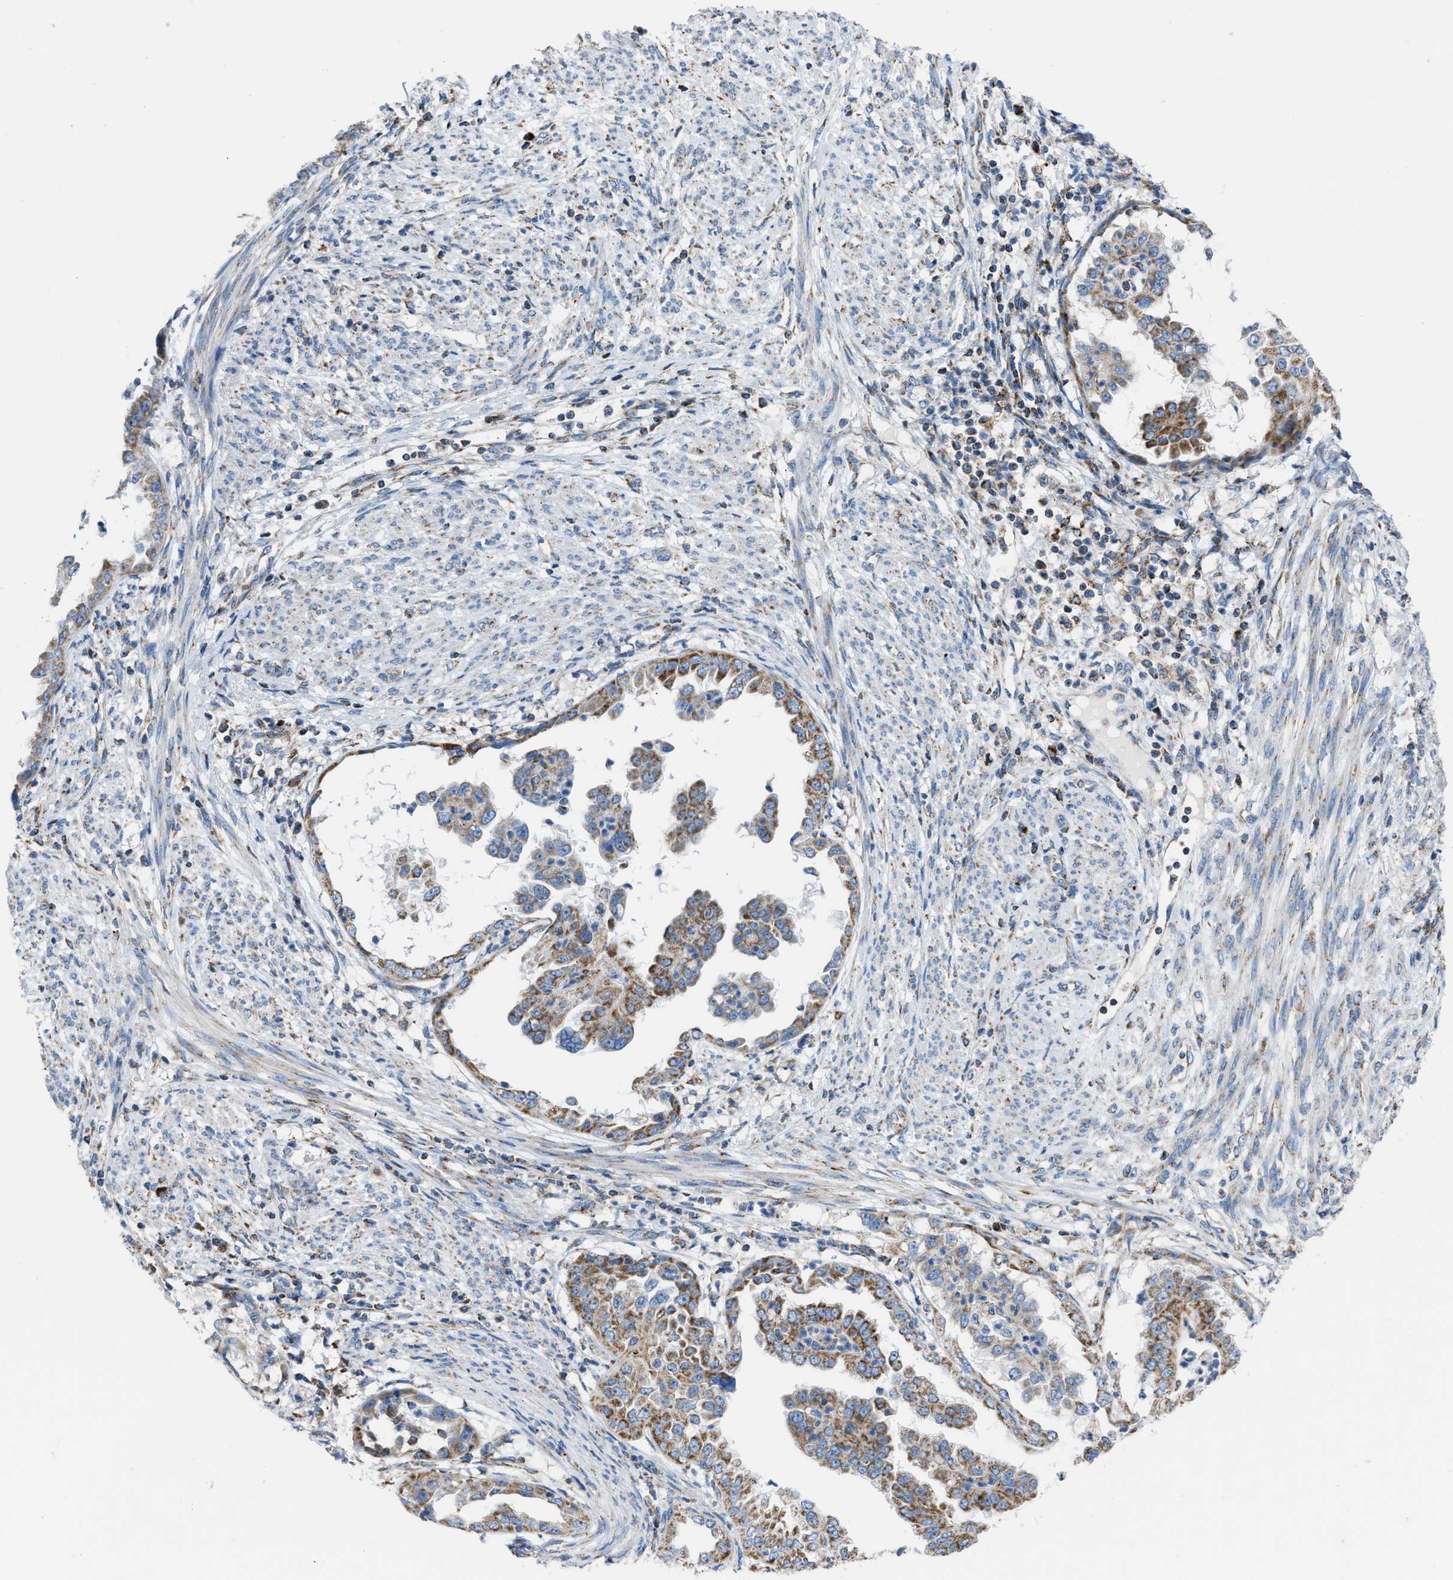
{"staining": {"intensity": "strong", "quantity": ">75%", "location": "cytoplasmic/membranous"}, "tissue": "endometrial cancer", "cell_type": "Tumor cells", "image_type": "cancer", "snomed": [{"axis": "morphology", "description": "Adenocarcinoma, NOS"}, {"axis": "topography", "description": "Endometrium"}], "caption": "High-power microscopy captured an immunohistochemistry (IHC) histopathology image of endometrial adenocarcinoma, revealing strong cytoplasmic/membranous expression in about >75% of tumor cells. Nuclei are stained in blue.", "gene": "ETFB", "patient": {"sex": "female", "age": 85}}